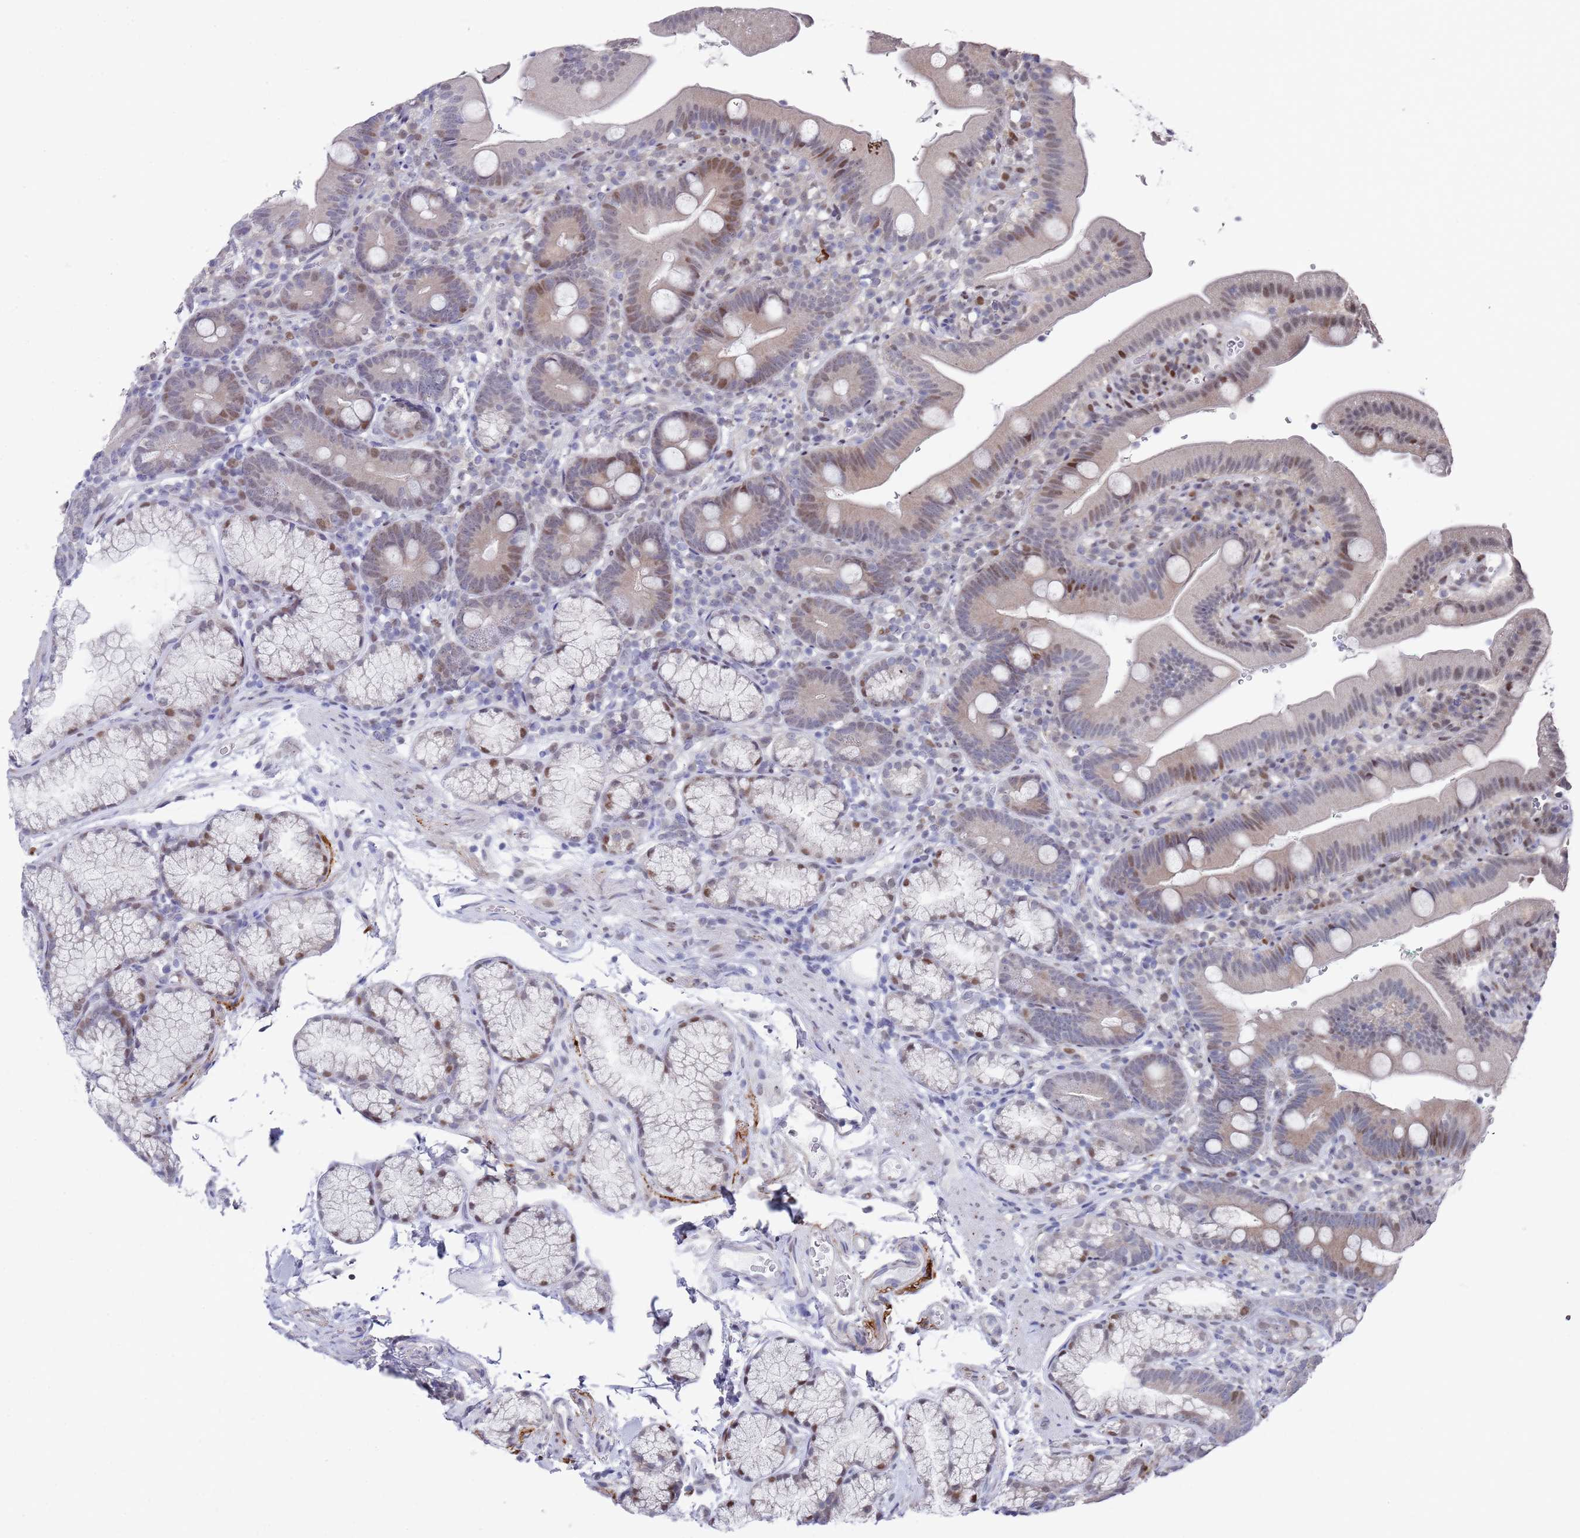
{"staining": {"intensity": "moderate", "quantity": "25%-75%", "location": "cytoplasmic/membranous,nuclear"}, "tissue": "duodenum", "cell_type": "Glandular cells", "image_type": "normal", "snomed": [{"axis": "morphology", "description": "Normal tissue, NOS"}, {"axis": "topography", "description": "Duodenum"}], "caption": "The micrograph shows immunohistochemical staining of benign duodenum. There is moderate cytoplasmic/membranous,nuclear positivity is identified in about 25%-75% of glandular cells.", "gene": "COPS6", "patient": {"sex": "female", "age": 67}}